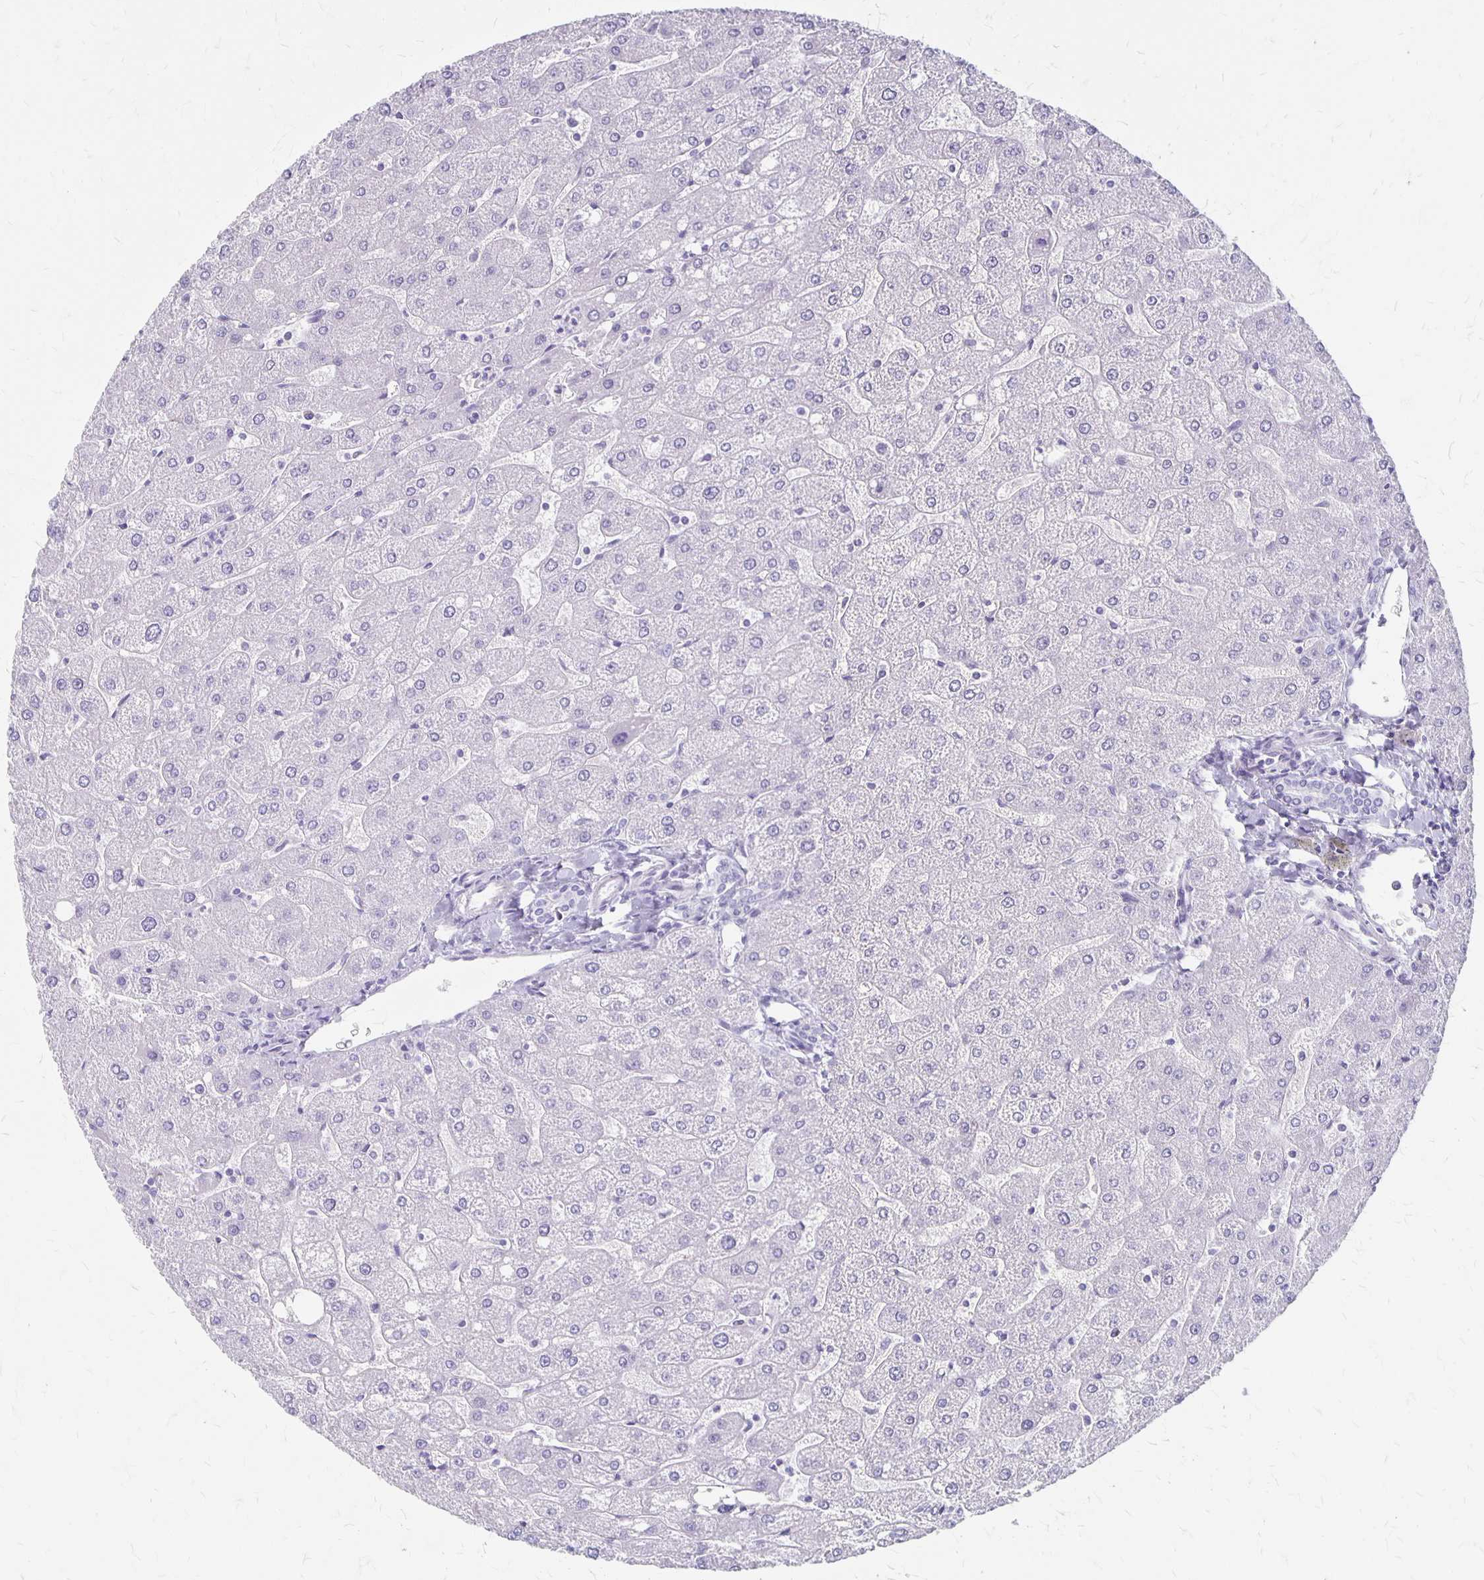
{"staining": {"intensity": "negative", "quantity": "none", "location": "none"}, "tissue": "liver", "cell_type": "Cholangiocytes", "image_type": "normal", "snomed": [{"axis": "morphology", "description": "Normal tissue, NOS"}, {"axis": "topography", "description": "Liver"}], "caption": "Liver was stained to show a protein in brown. There is no significant positivity in cholangiocytes. (Stains: DAB IHC with hematoxylin counter stain, Microscopy: brightfield microscopy at high magnification).", "gene": "MAGEC2", "patient": {"sex": "male", "age": 67}}